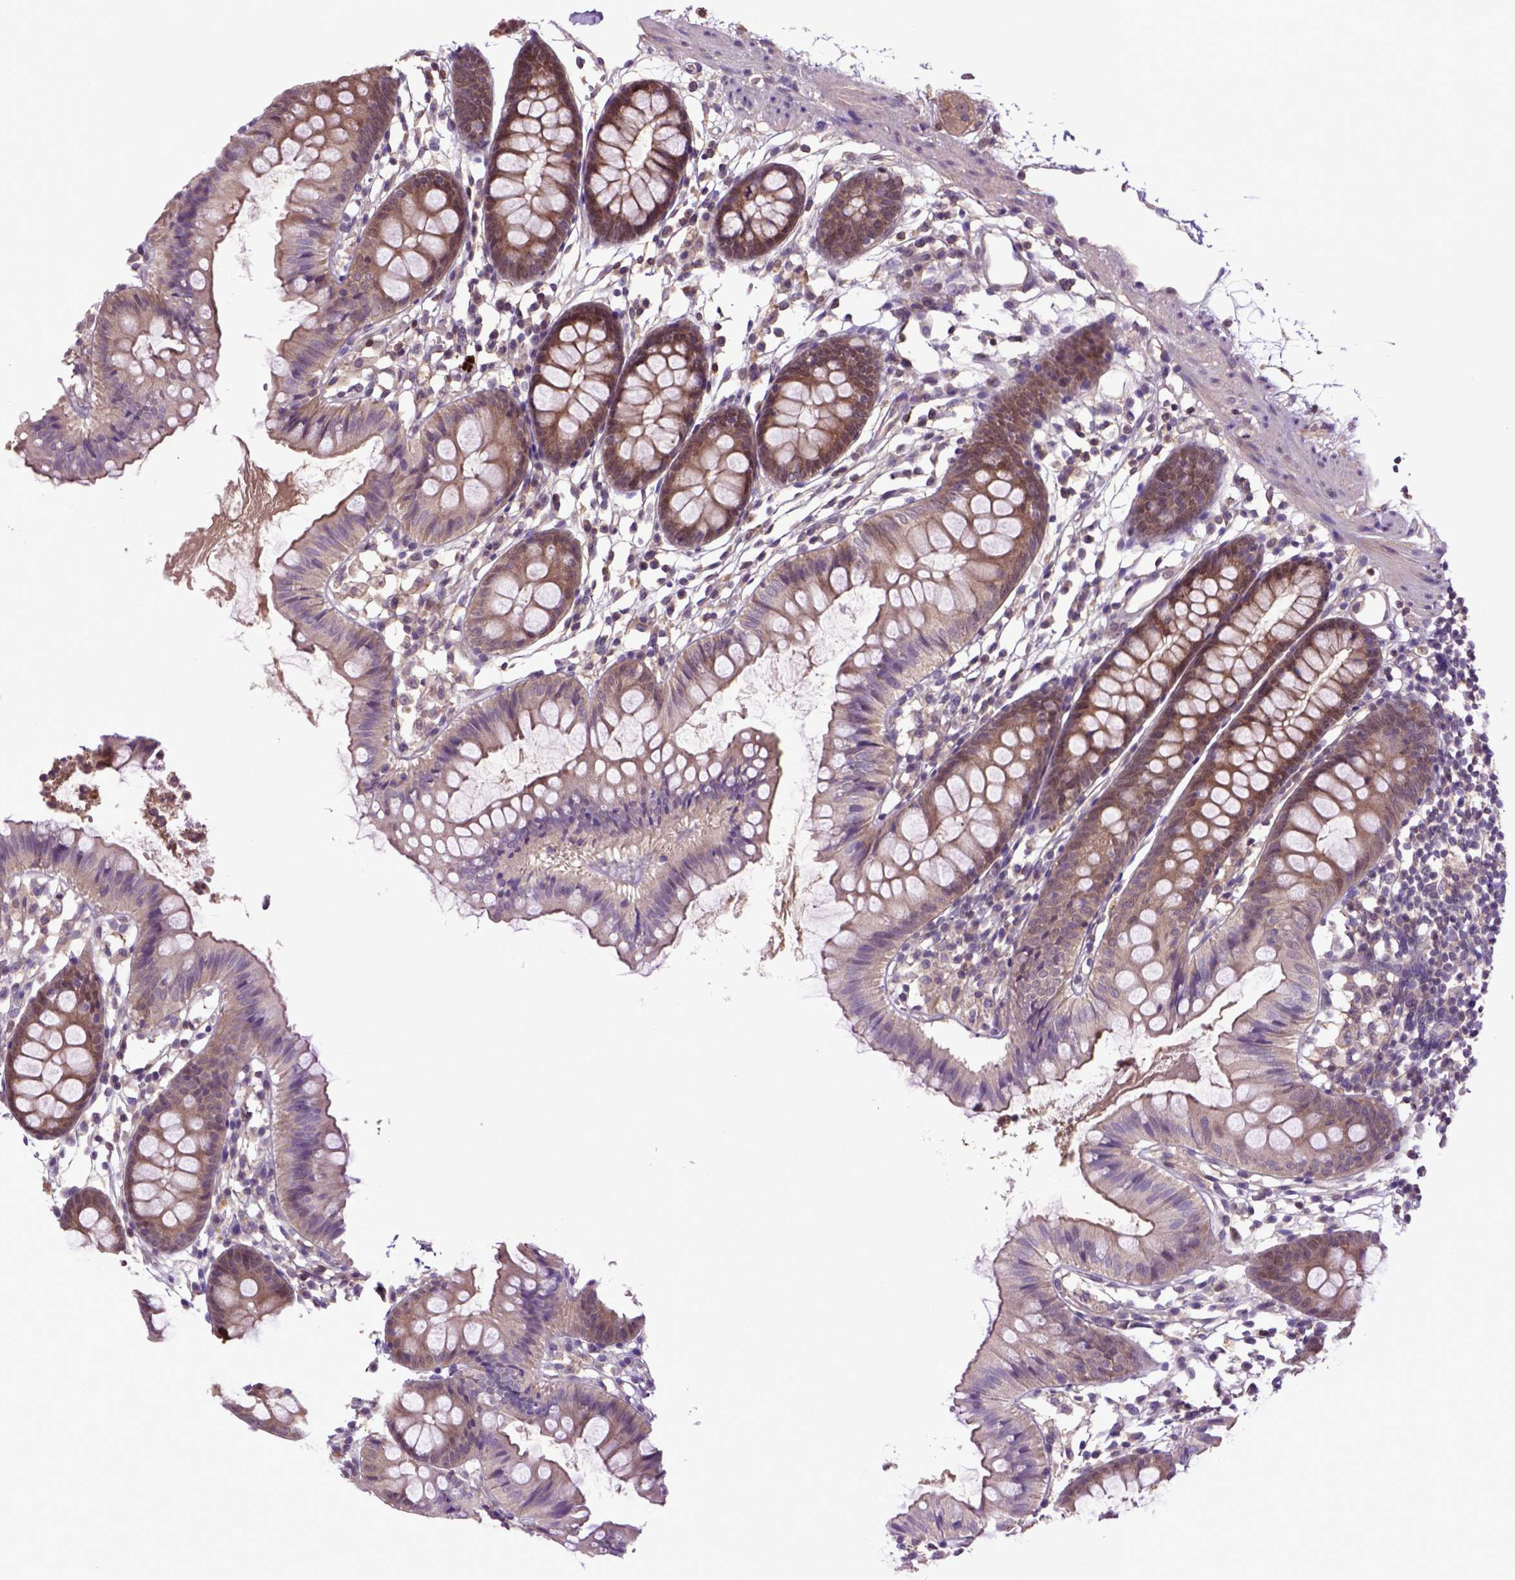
{"staining": {"intensity": "weak", "quantity": ">75%", "location": "cytoplasmic/membranous"}, "tissue": "colon", "cell_type": "Endothelial cells", "image_type": "normal", "snomed": [{"axis": "morphology", "description": "Normal tissue, NOS"}, {"axis": "topography", "description": "Colon"}], "caption": "Immunohistochemistry (IHC) image of benign colon: human colon stained using IHC demonstrates low levels of weak protein expression localized specifically in the cytoplasmic/membranous of endothelial cells, appearing as a cytoplasmic/membranous brown color.", "gene": "HSPBP1", "patient": {"sex": "female", "age": 84}}